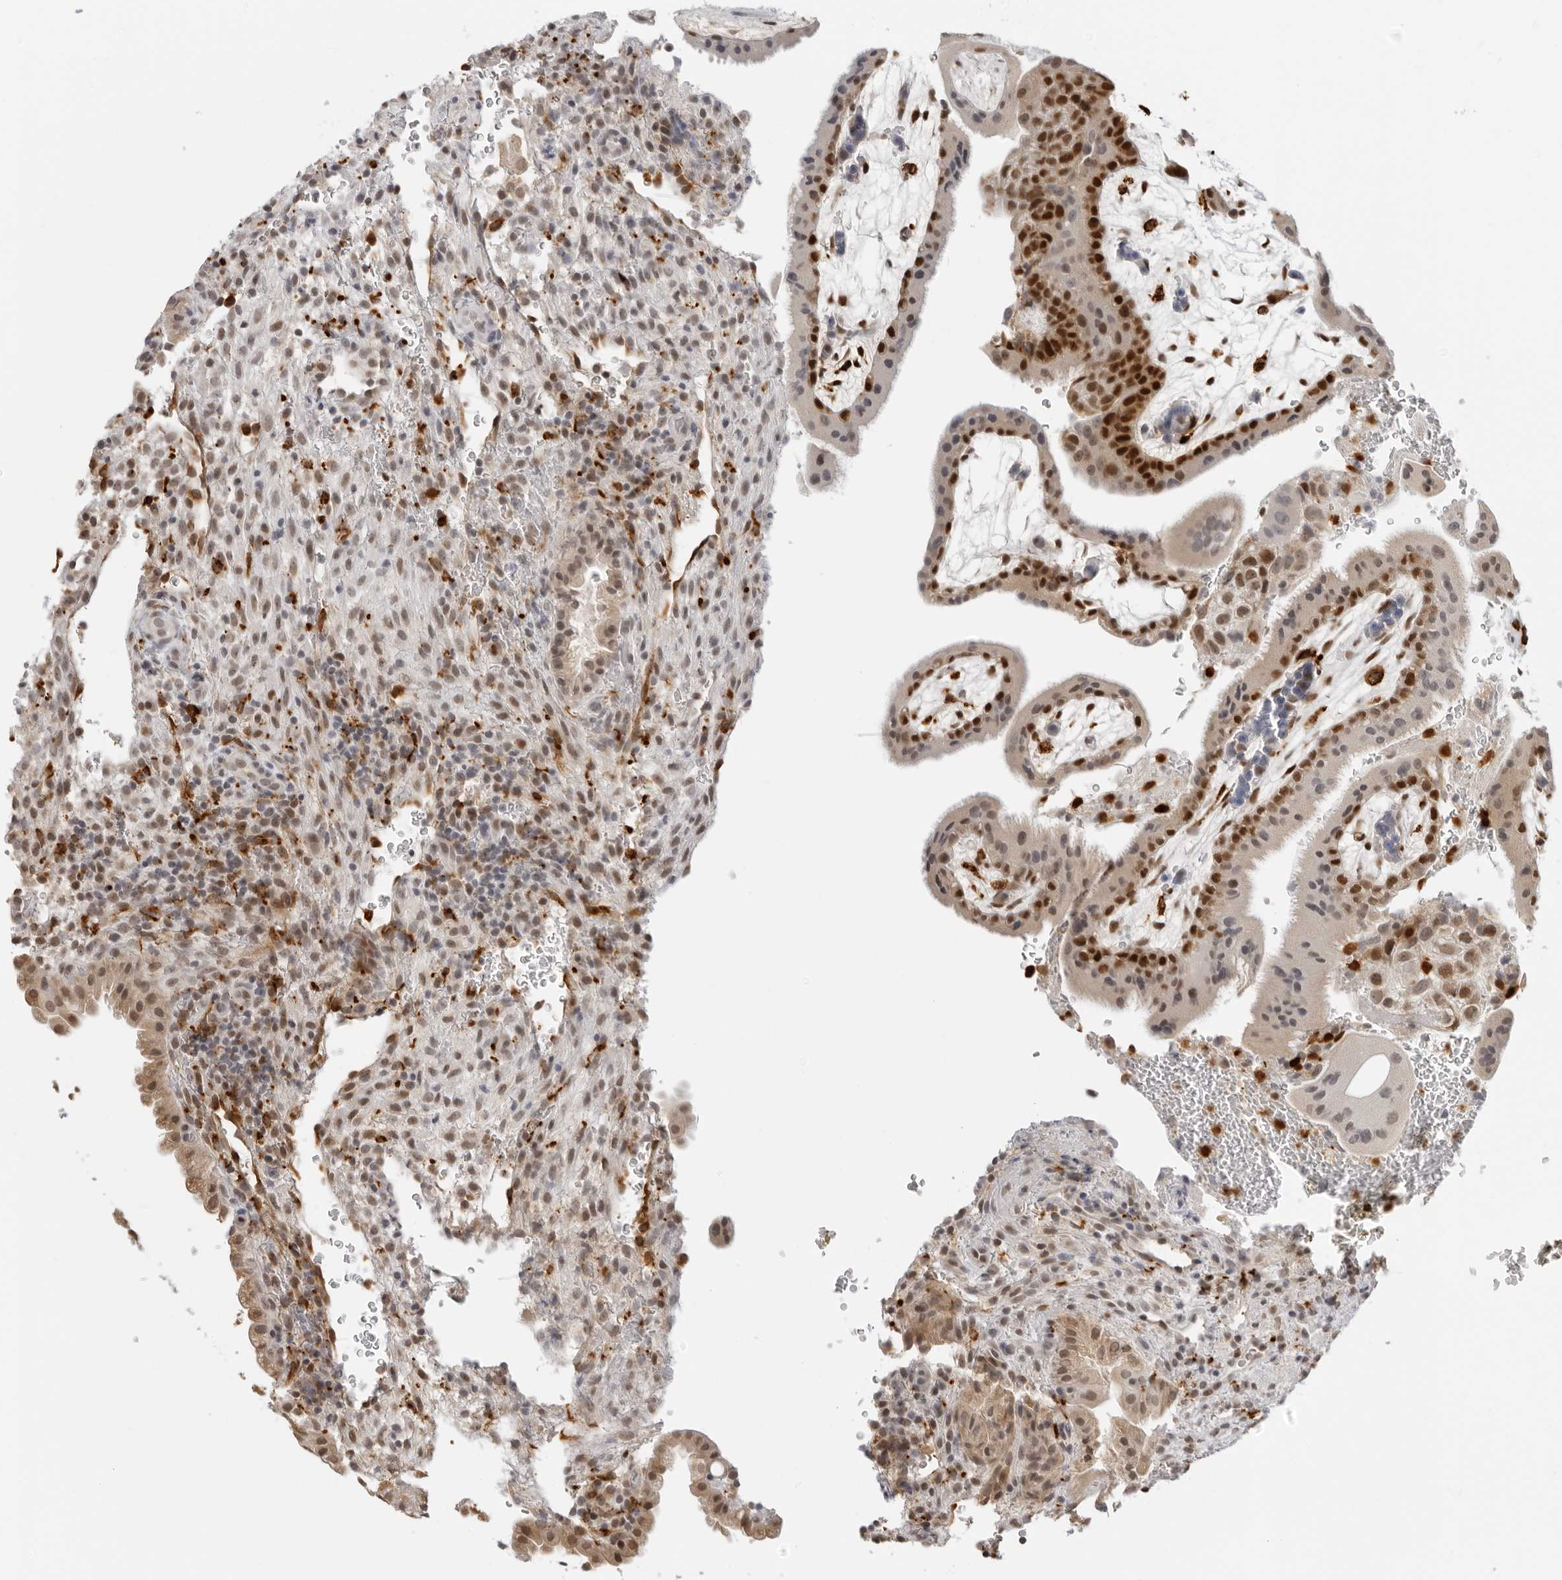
{"staining": {"intensity": "strong", "quantity": "25%-75%", "location": "nuclear"}, "tissue": "placenta", "cell_type": "Trophoblastic cells", "image_type": "normal", "snomed": [{"axis": "morphology", "description": "Normal tissue, NOS"}, {"axis": "topography", "description": "Placenta"}], "caption": "Immunohistochemical staining of unremarkable human placenta reveals strong nuclear protein positivity in approximately 25%-75% of trophoblastic cells.", "gene": "MSH6", "patient": {"sex": "female", "age": 19}}